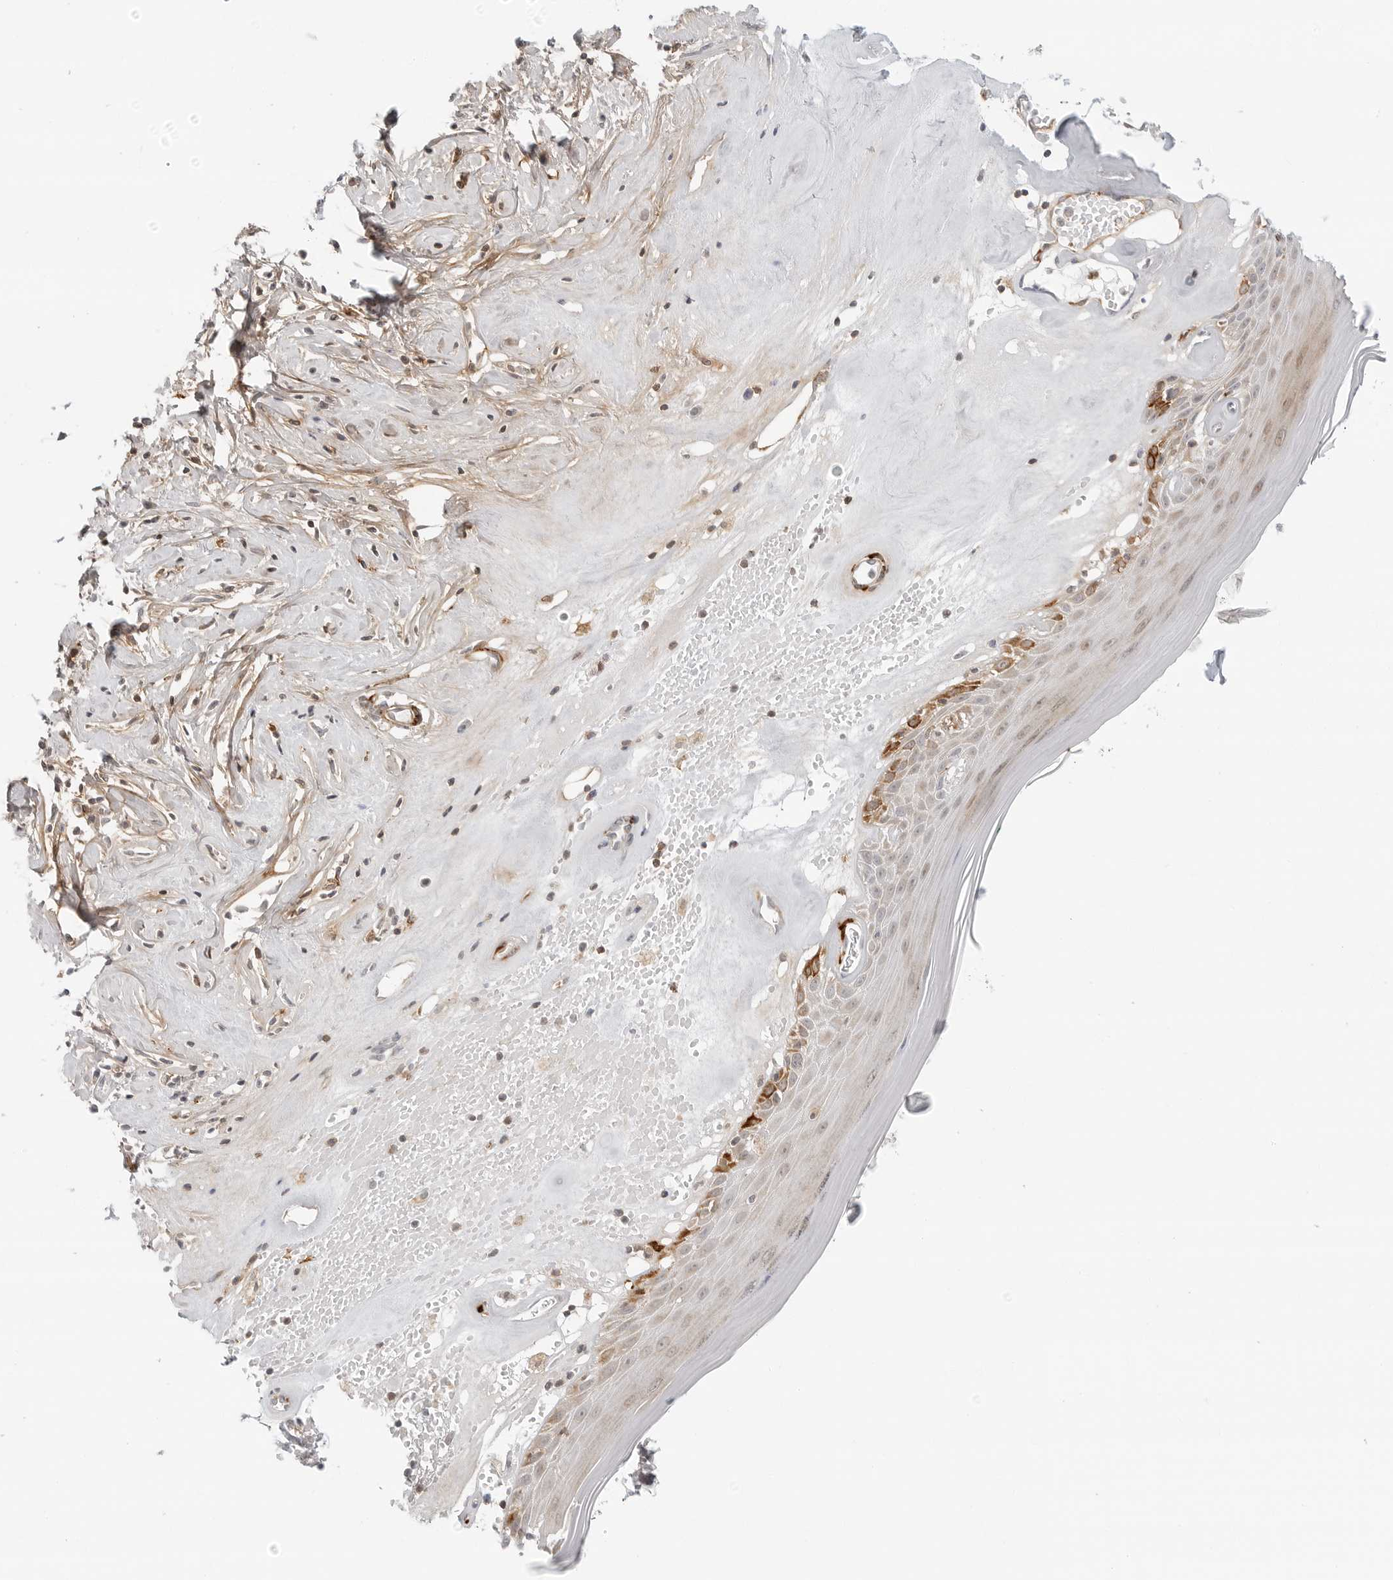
{"staining": {"intensity": "moderate", "quantity": "25%-75%", "location": "cytoplasmic/membranous"}, "tissue": "skin", "cell_type": "Epidermal cells", "image_type": "normal", "snomed": [{"axis": "morphology", "description": "Normal tissue, NOS"}, {"axis": "morphology", "description": "Inflammation, NOS"}, {"axis": "topography", "description": "Vulva"}], "caption": "Protein expression analysis of benign skin shows moderate cytoplasmic/membranous staining in approximately 25%-75% of epidermal cells. (IHC, brightfield microscopy, high magnification).", "gene": "C1QTNF1", "patient": {"sex": "female", "age": 84}}